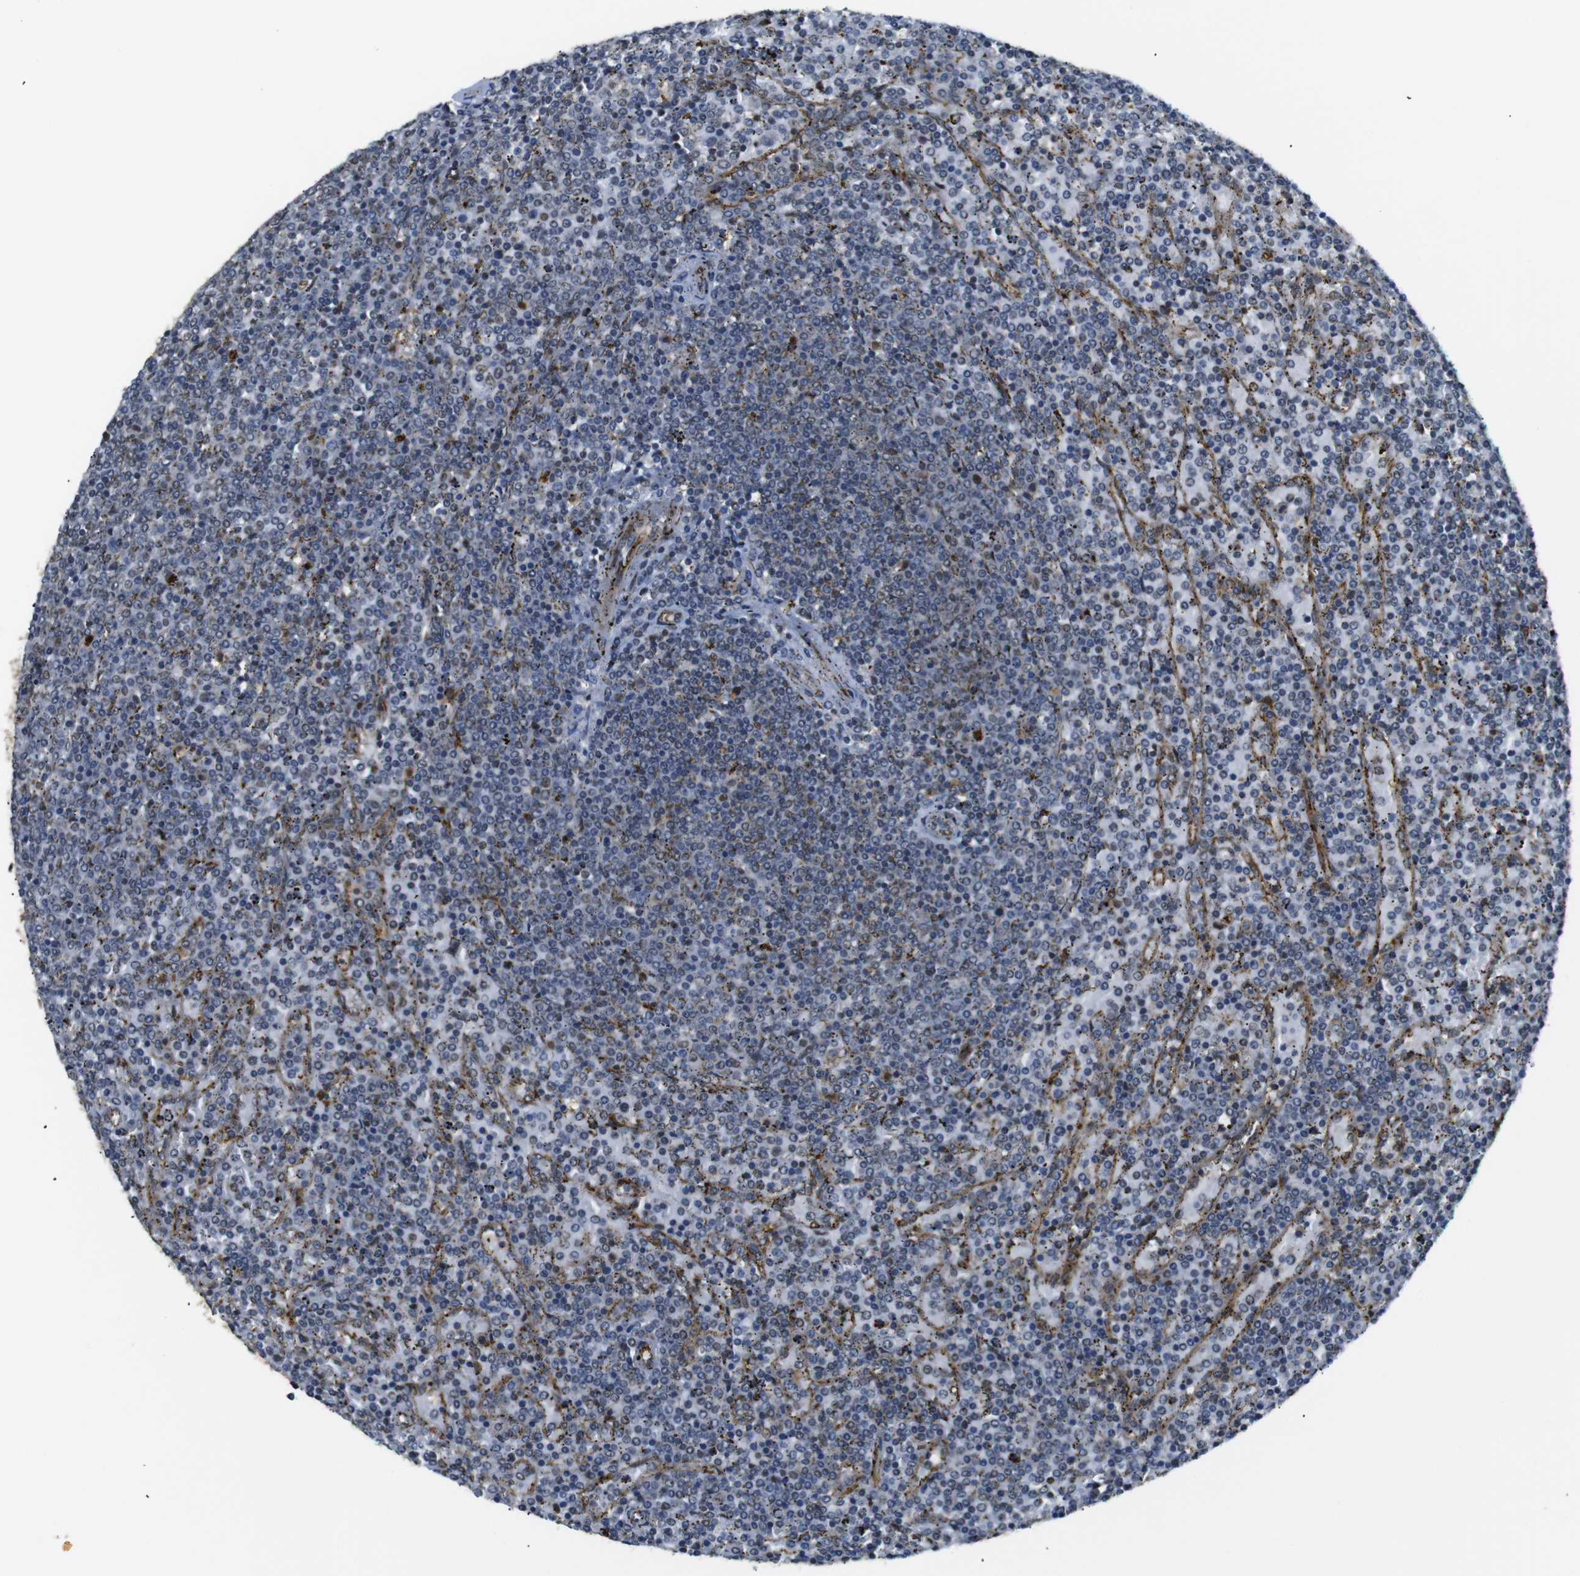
{"staining": {"intensity": "weak", "quantity": "25%-75%", "location": "nuclear"}, "tissue": "lymphoma", "cell_type": "Tumor cells", "image_type": "cancer", "snomed": [{"axis": "morphology", "description": "Malignant lymphoma, non-Hodgkin's type, Low grade"}, {"axis": "topography", "description": "Spleen"}], "caption": "Weak nuclear protein expression is appreciated in approximately 25%-75% of tumor cells in low-grade malignant lymphoma, non-Hodgkin's type.", "gene": "PARN", "patient": {"sex": "female", "age": 77}}